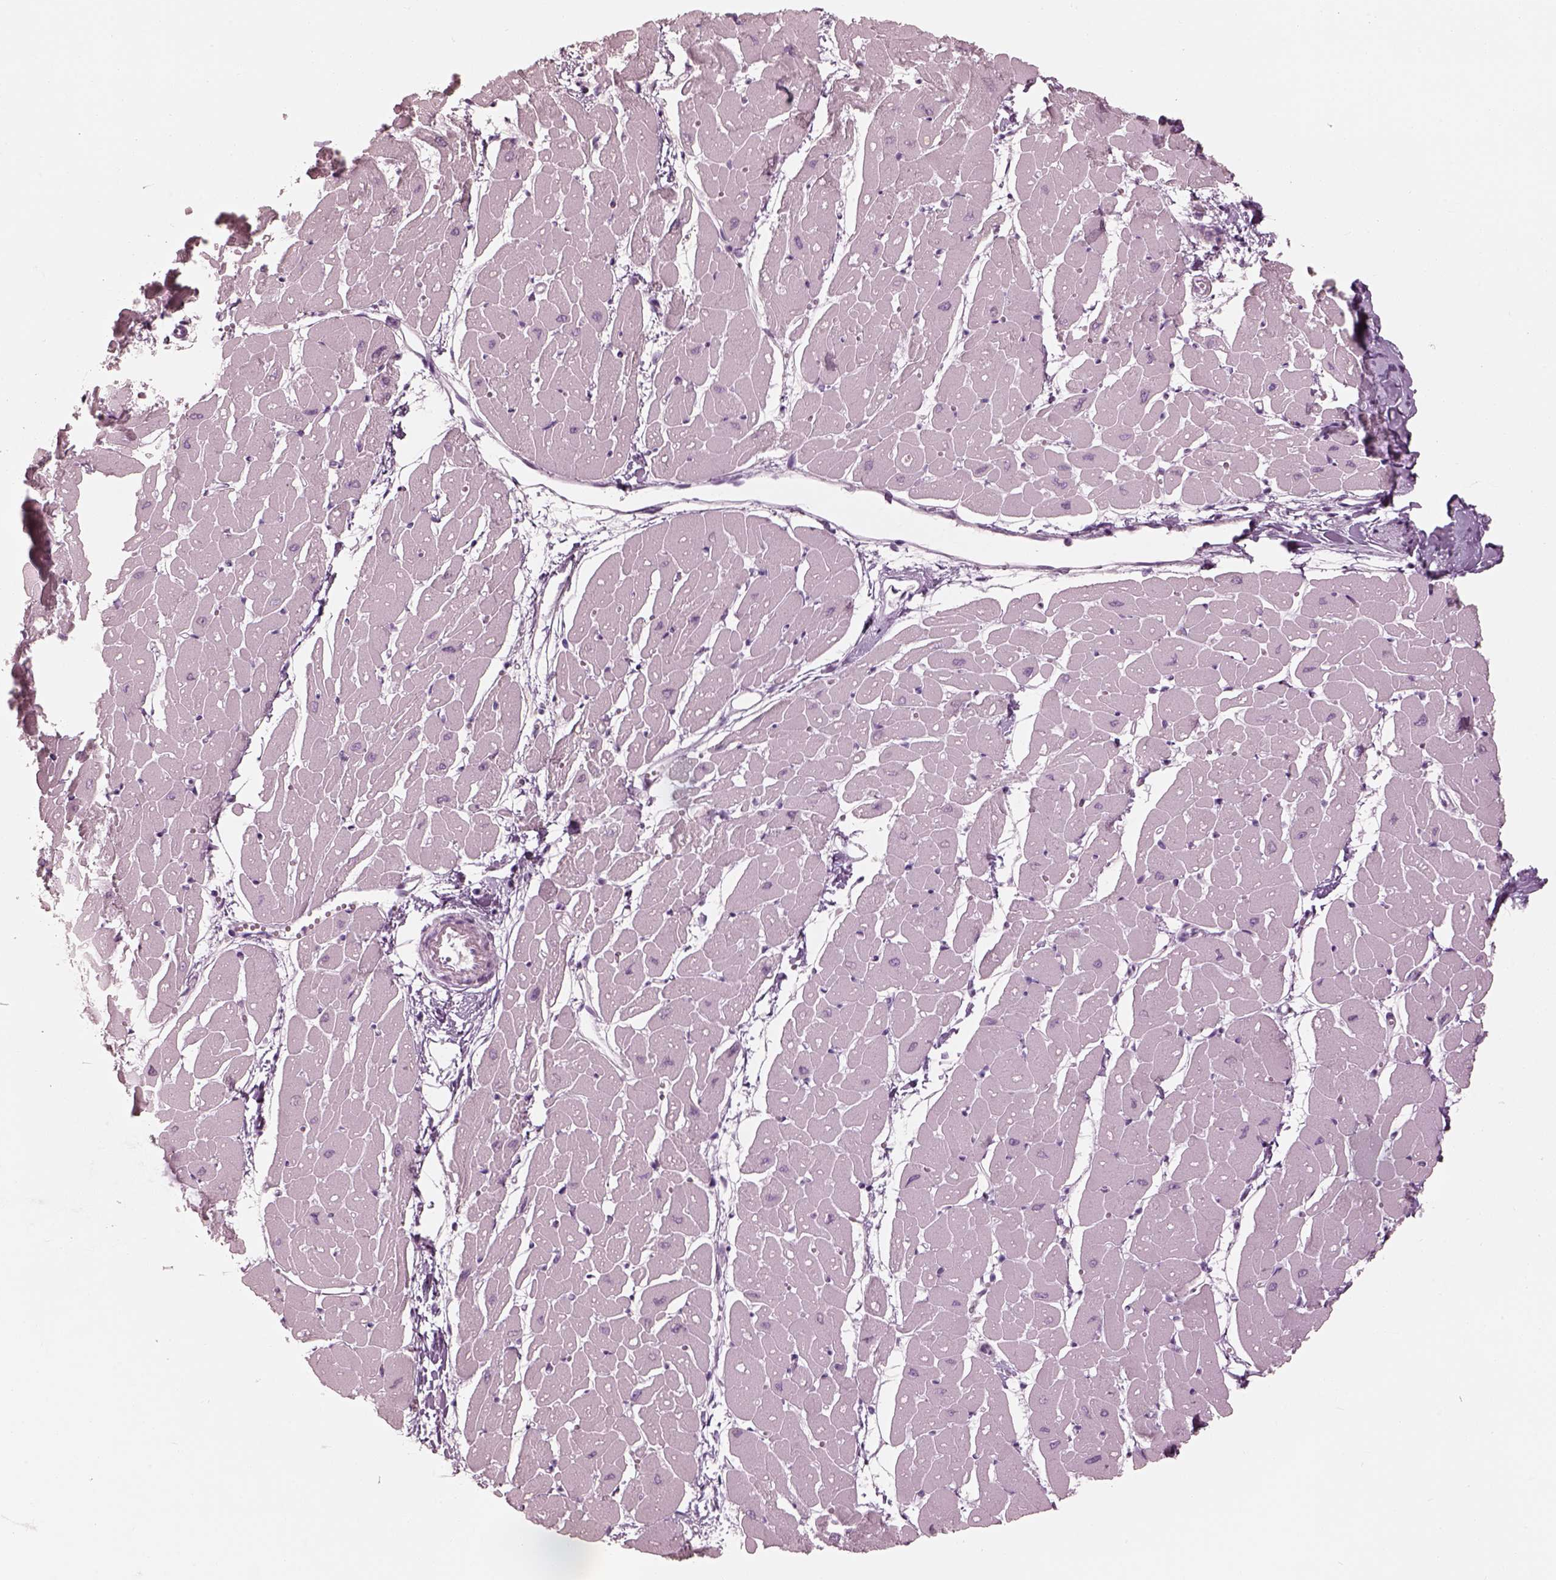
{"staining": {"intensity": "negative", "quantity": "none", "location": "none"}, "tissue": "heart muscle", "cell_type": "Cardiomyocytes", "image_type": "normal", "snomed": [{"axis": "morphology", "description": "Normal tissue, NOS"}, {"axis": "topography", "description": "Heart"}], "caption": "The image shows no staining of cardiomyocytes in normal heart muscle. The staining was performed using DAB (3,3'-diaminobenzidine) to visualize the protein expression in brown, while the nuclei were stained in blue with hematoxylin (Magnification: 20x).", "gene": "KRTAP24", "patient": {"sex": "male", "age": 57}}